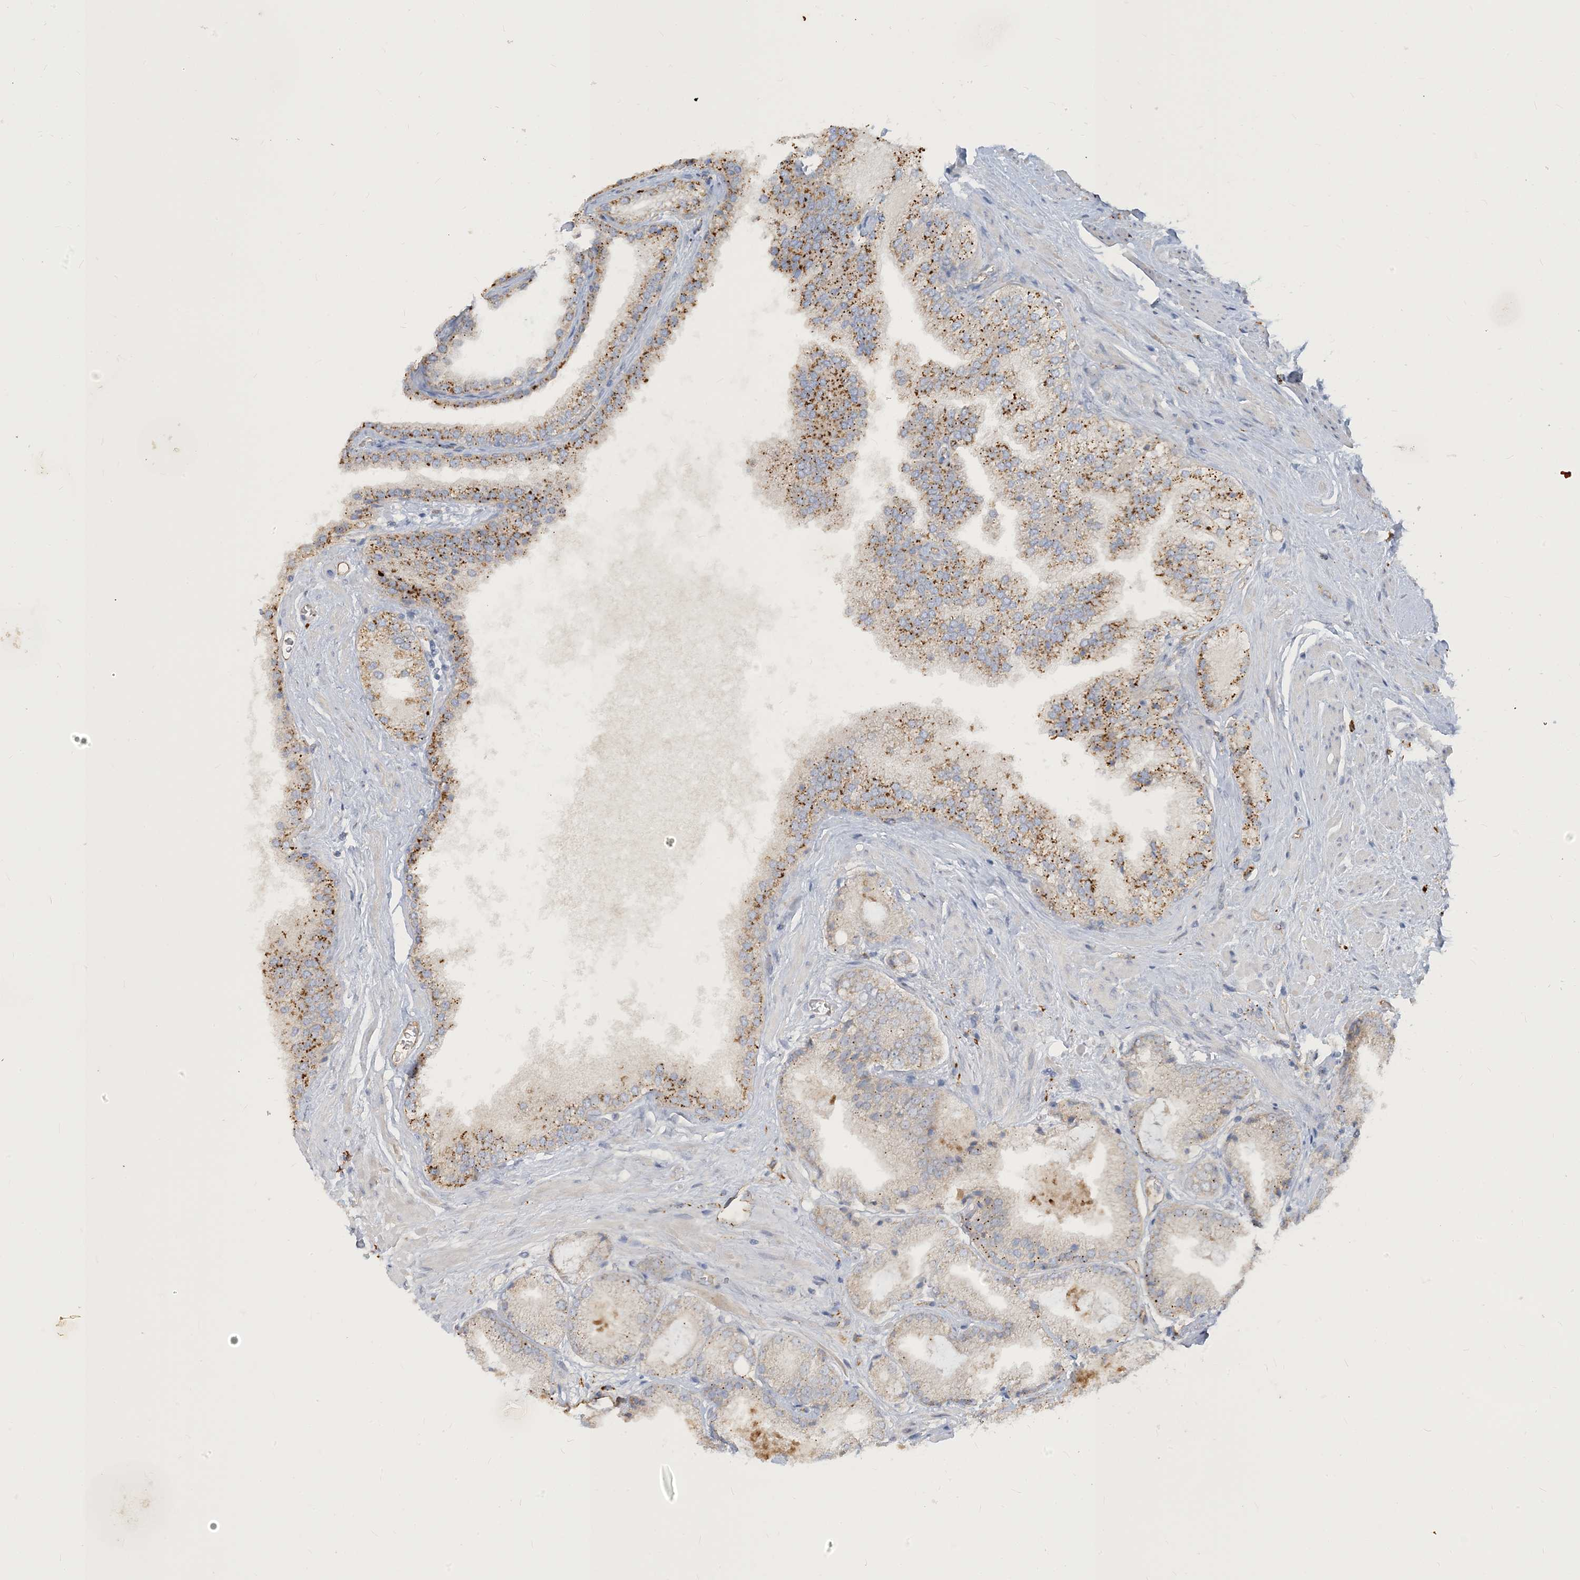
{"staining": {"intensity": "weak", "quantity": "<25%", "location": "cytoplasmic/membranous"}, "tissue": "prostate cancer", "cell_type": "Tumor cells", "image_type": "cancer", "snomed": [{"axis": "morphology", "description": "Adenocarcinoma, High grade"}, {"axis": "topography", "description": "Prostate"}], "caption": "This is a histopathology image of immunohistochemistry (IHC) staining of prostate cancer (adenocarcinoma (high-grade)), which shows no staining in tumor cells.", "gene": "PEAR1", "patient": {"sex": "male", "age": 58}}